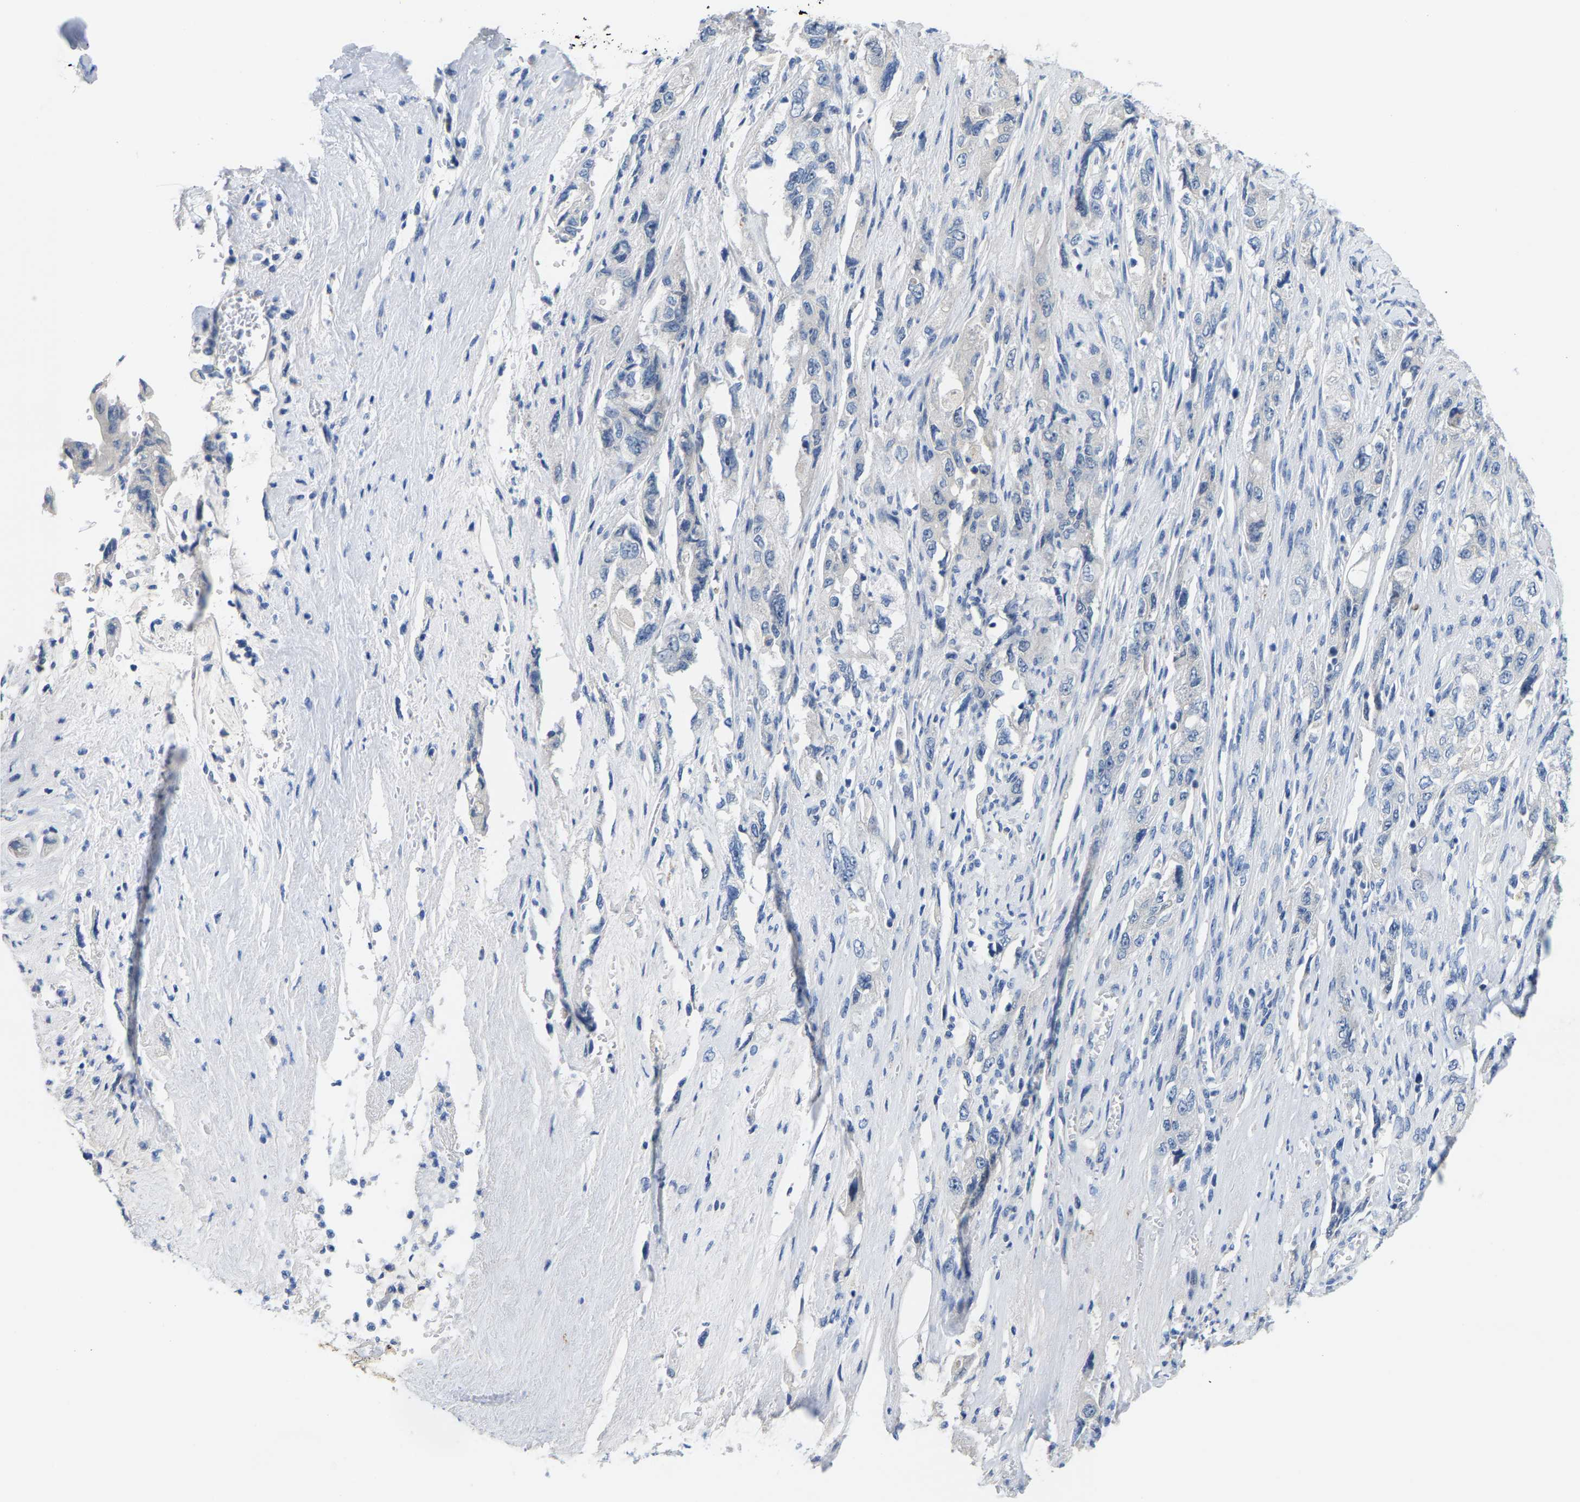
{"staining": {"intensity": "negative", "quantity": "none", "location": "none"}, "tissue": "pancreatic cancer", "cell_type": "Tumor cells", "image_type": "cancer", "snomed": [{"axis": "morphology", "description": "Adenocarcinoma, NOS"}, {"axis": "topography", "description": "Pancreas"}], "caption": "IHC photomicrograph of neoplastic tissue: adenocarcinoma (pancreatic) stained with DAB (3,3'-diaminobenzidine) exhibits no significant protein staining in tumor cells.", "gene": "KLHL1", "patient": {"sex": "female", "age": 73}}